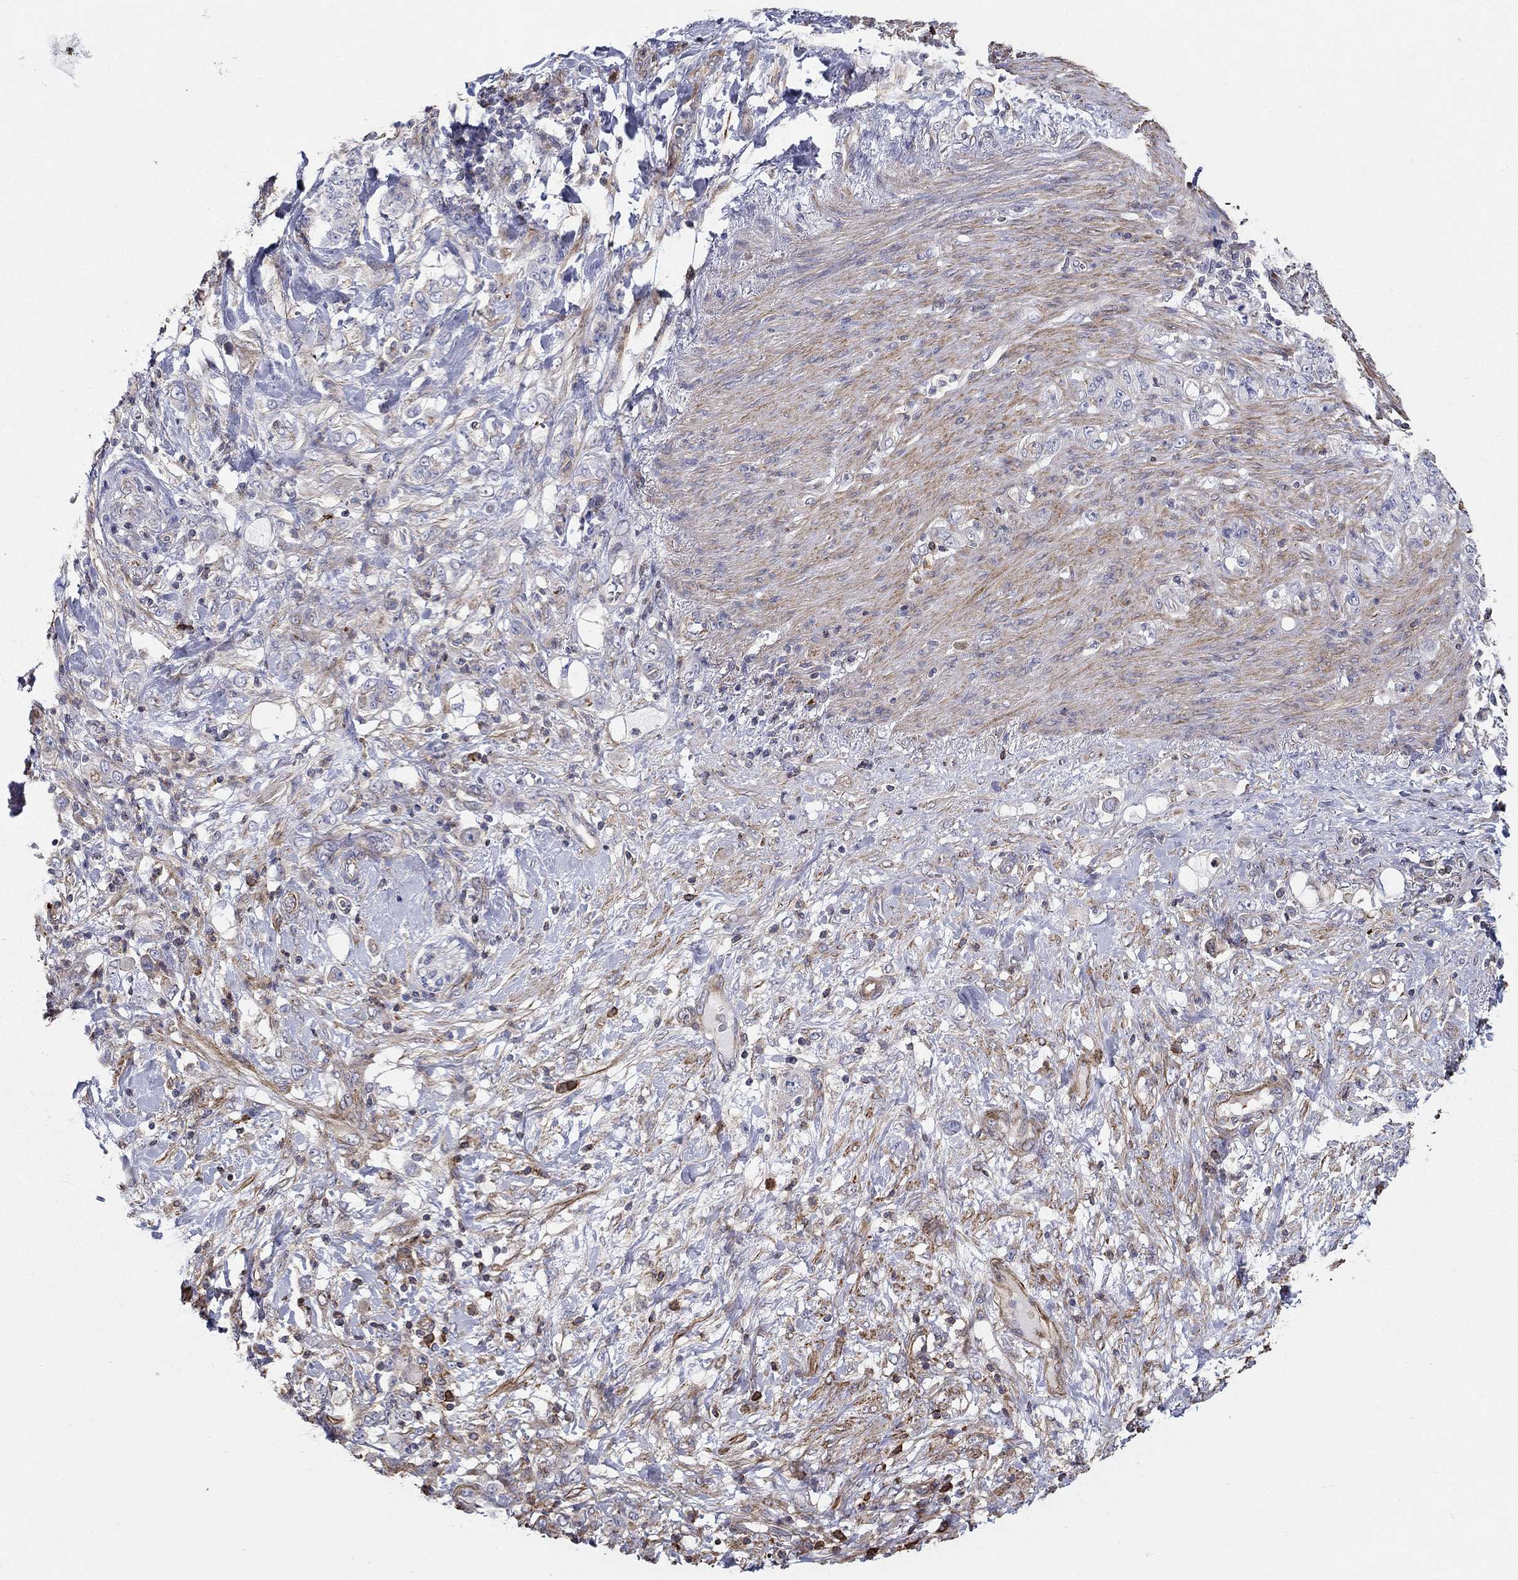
{"staining": {"intensity": "weak", "quantity": "25%-75%", "location": "cytoplasmic/membranous"}, "tissue": "stomach cancer", "cell_type": "Tumor cells", "image_type": "cancer", "snomed": [{"axis": "morphology", "description": "Adenocarcinoma, NOS"}, {"axis": "topography", "description": "Stomach"}], "caption": "IHC histopathology image of human stomach cancer stained for a protein (brown), which reveals low levels of weak cytoplasmic/membranous positivity in approximately 25%-75% of tumor cells.", "gene": "NPHP1", "patient": {"sex": "female", "age": 79}}